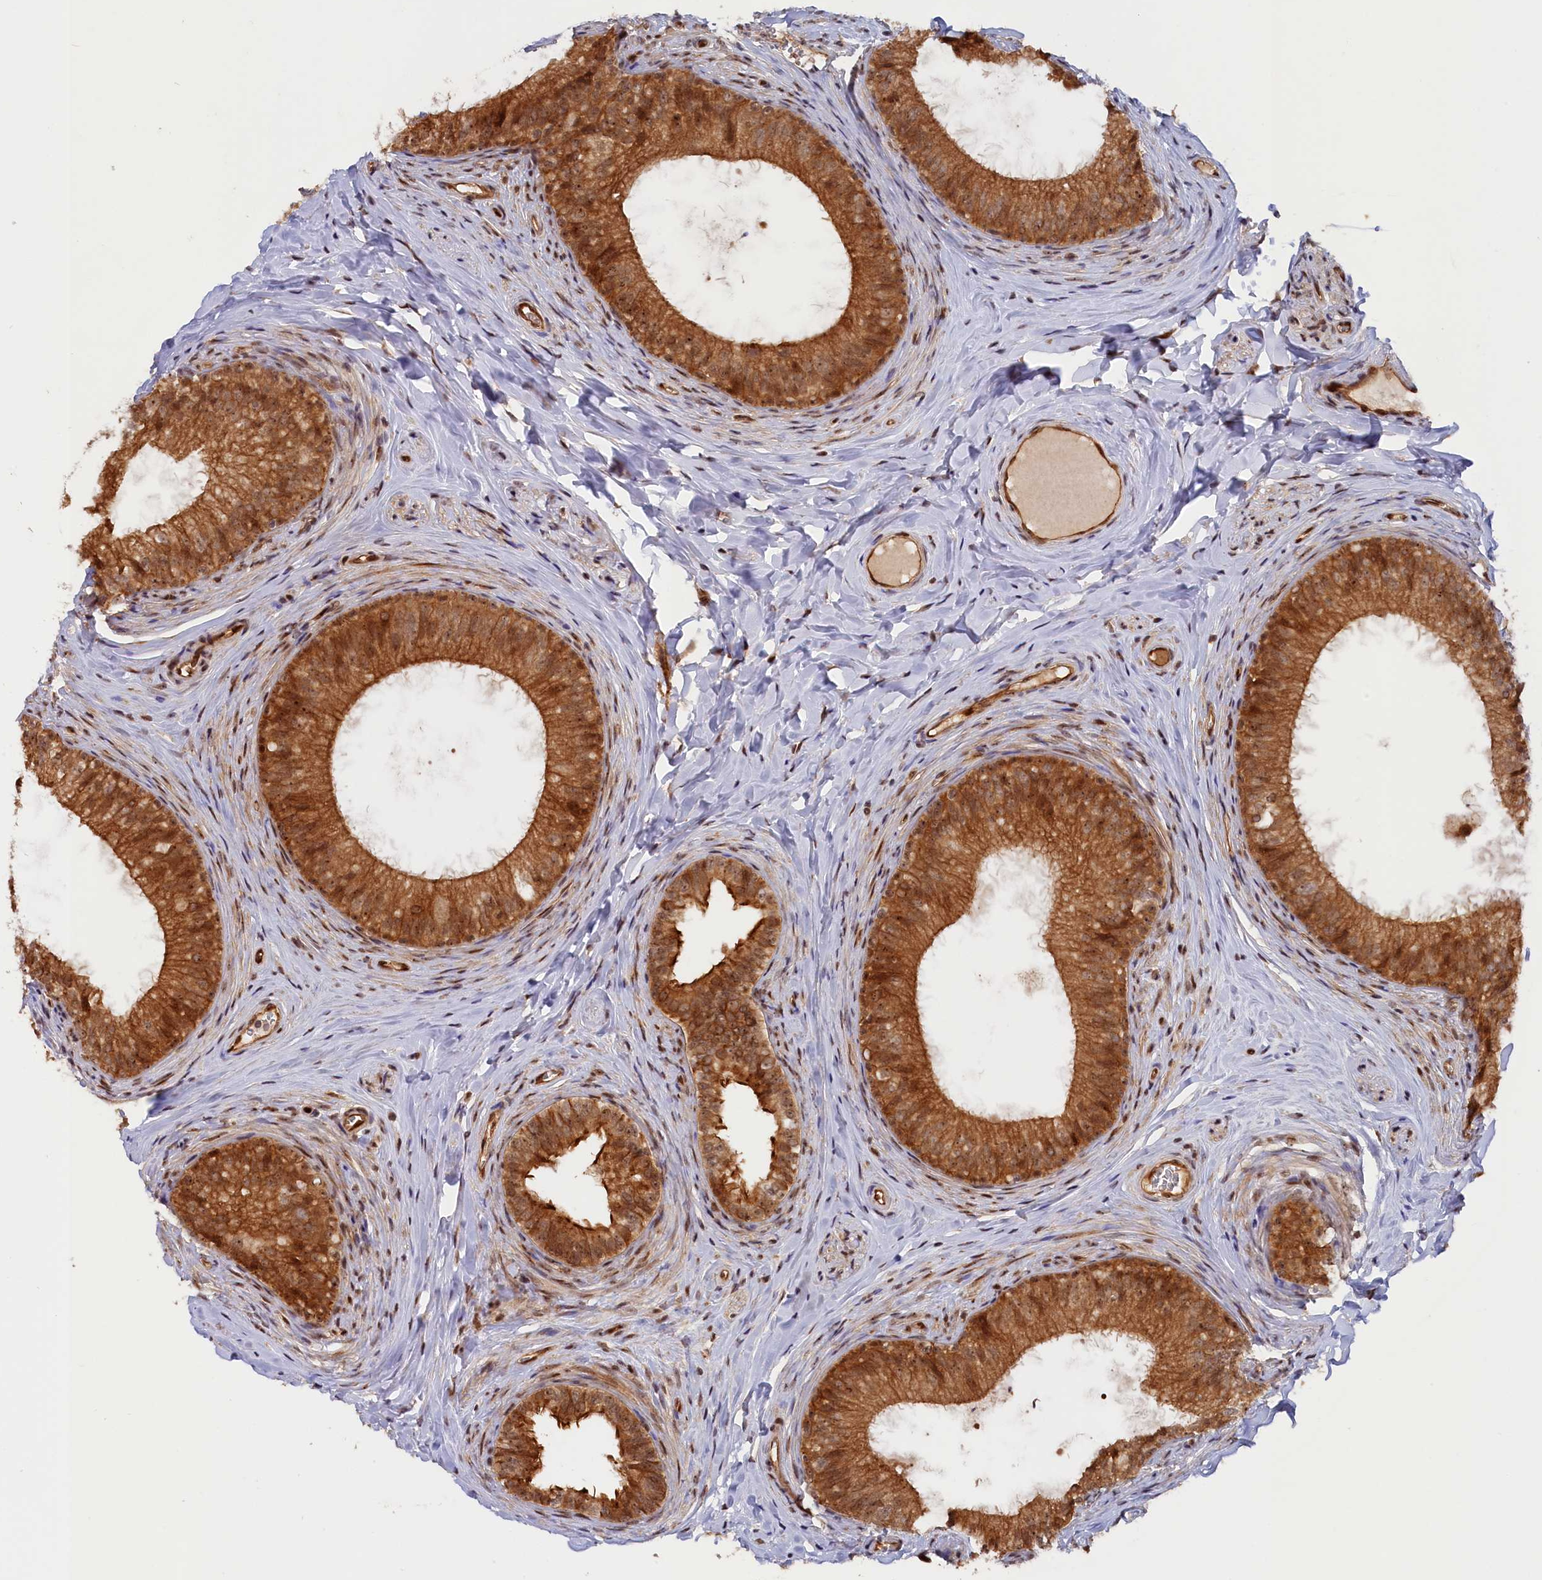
{"staining": {"intensity": "strong", "quantity": ">75%", "location": "cytoplasmic/membranous,nuclear"}, "tissue": "epididymis", "cell_type": "Glandular cells", "image_type": "normal", "snomed": [{"axis": "morphology", "description": "Normal tissue, NOS"}, {"axis": "topography", "description": "Epididymis"}], "caption": "Protein analysis of normal epididymis shows strong cytoplasmic/membranous,nuclear positivity in approximately >75% of glandular cells.", "gene": "ANKRD24", "patient": {"sex": "male", "age": 34}}